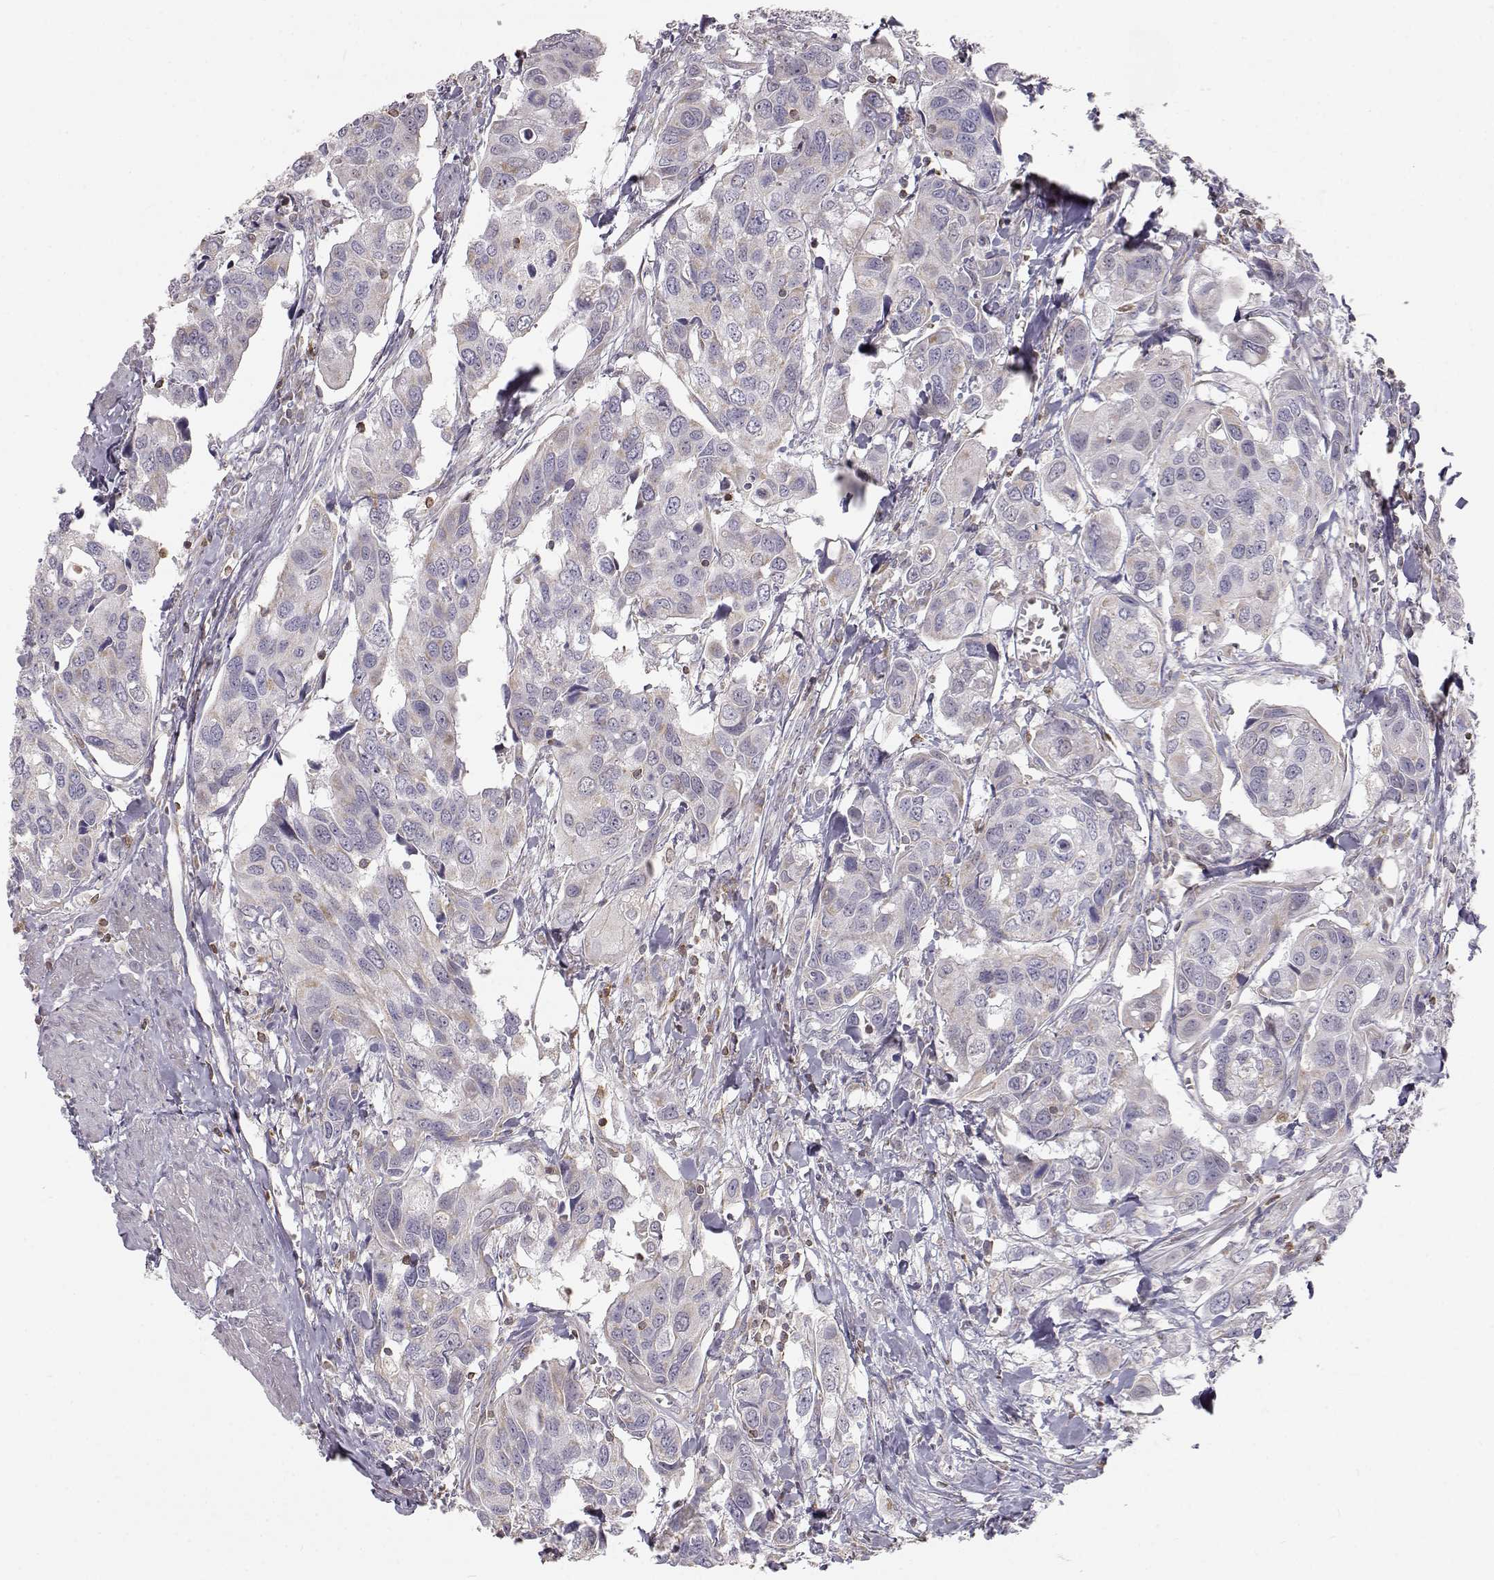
{"staining": {"intensity": "weak", "quantity": "<25%", "location": "cytoplasmic/membranous"}, "tissue": "urothelial cancer", "cell_type": "Tumor cells", "image_type": "cancer", "snomed": [{"axis": "morphology", "description": "Urothelial carcinoma, High grade"}, {"axis": "topography", "description": "Urinary bladder"}], "caption": "Image shows no protein expression in tumor cells of urothelial carcinoma (high-grade) tissue. (DAB immunohistochemistry, high magnification).", "gene": "GRAP2", "patient": {"sex": "male", "age": 60}}